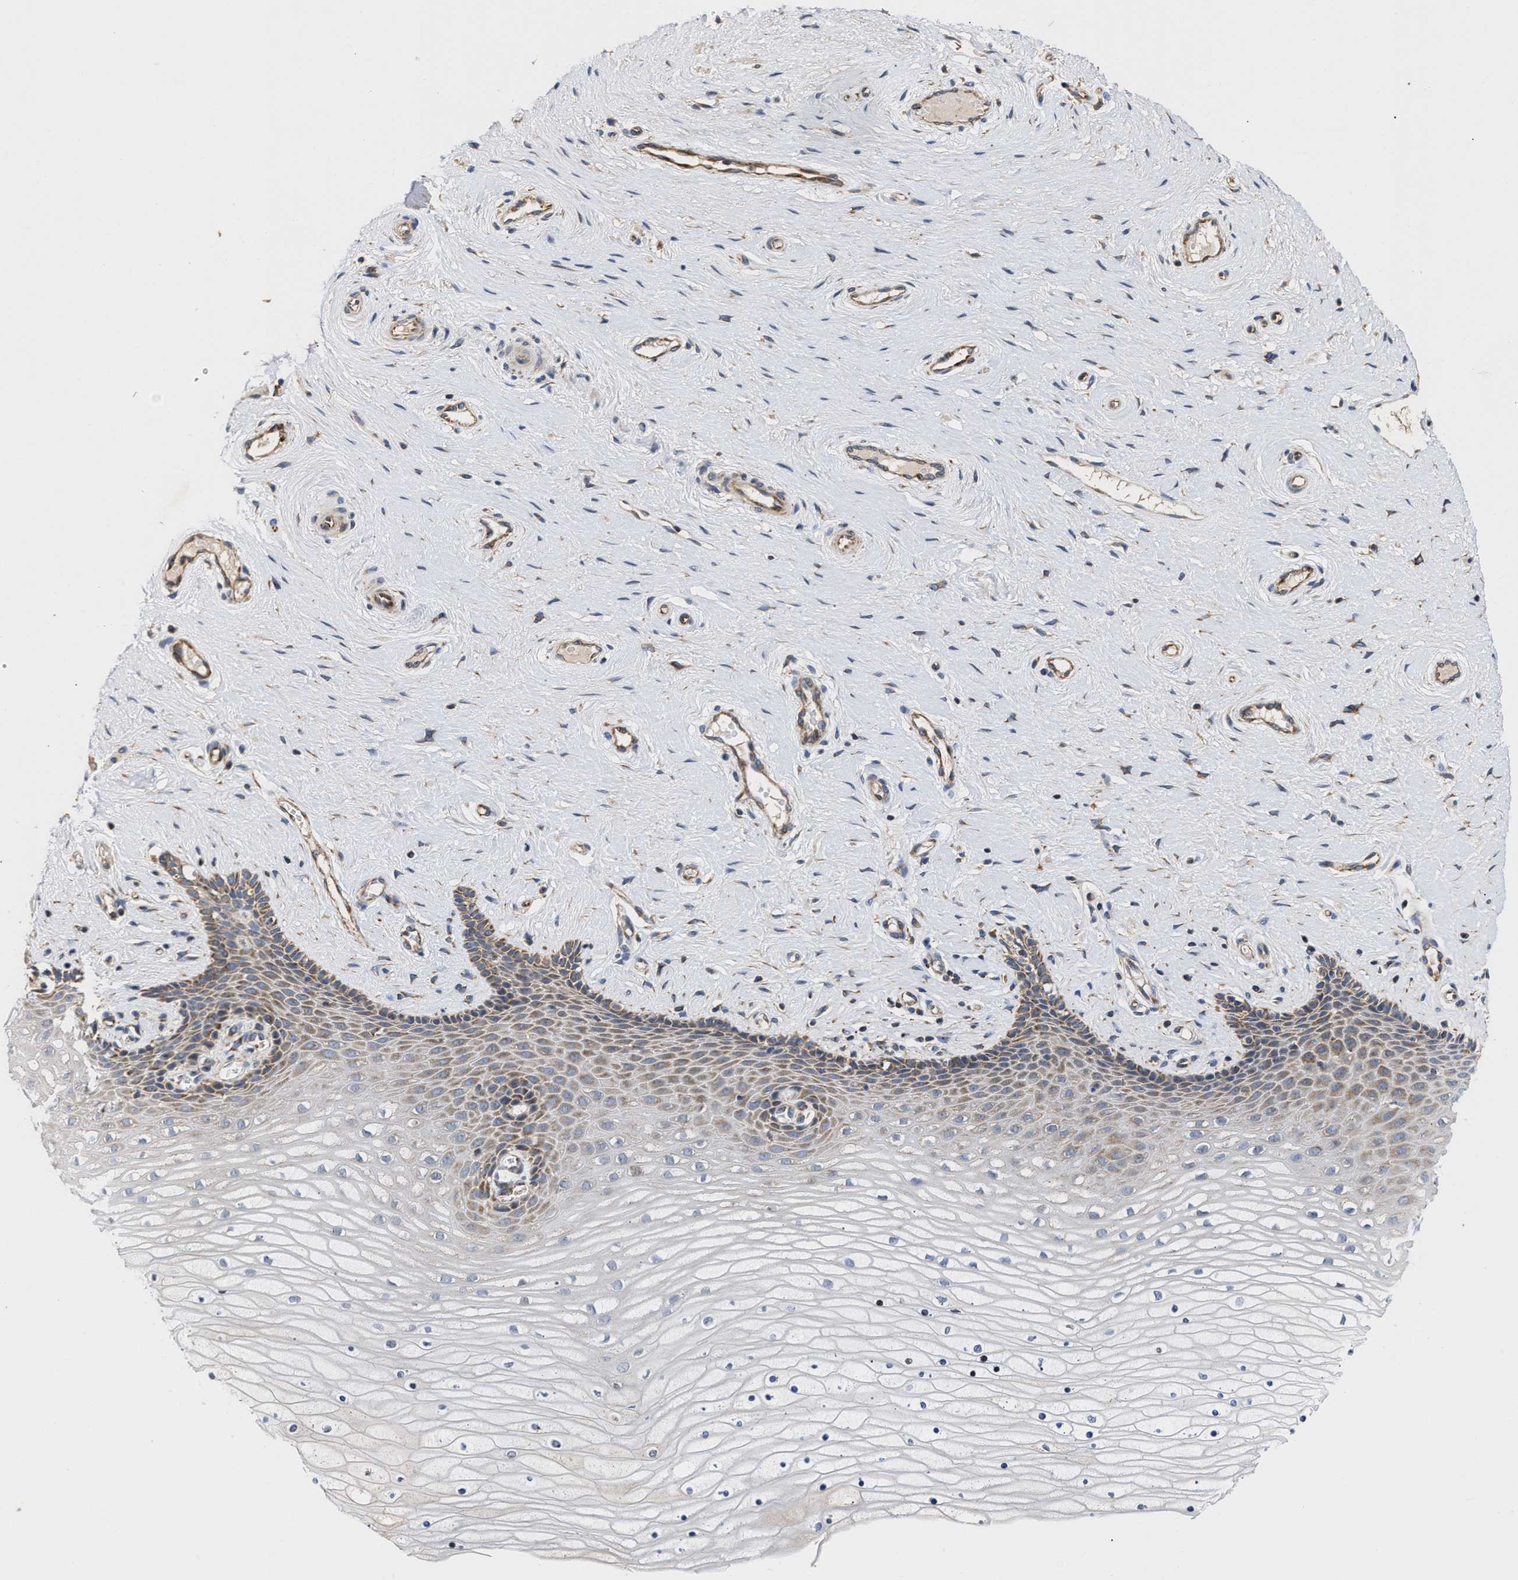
{"staining": {"intensity": "moderate", "quantity": "25%-75%", "location": "cytoplasmic/membranous"}, "tissue": "cervix", "cell_type": "Squamous epithelial cells", "image_type": "normal", "snomed": [{"axis": "morphology", "description": "Normal tissue, NOS"}, {"axis": "topography", "description": "Cervix"}], "caption": "Immunohistochemical staining of unremarkable human cervix reveals 25%-75% levels of moderate cytoplasmic/membranous protein expression in approximately 25%-75% of squamous epithelial cells.", "gene": "MALSU1", "patient": {"sex": "female", "age": 39}}